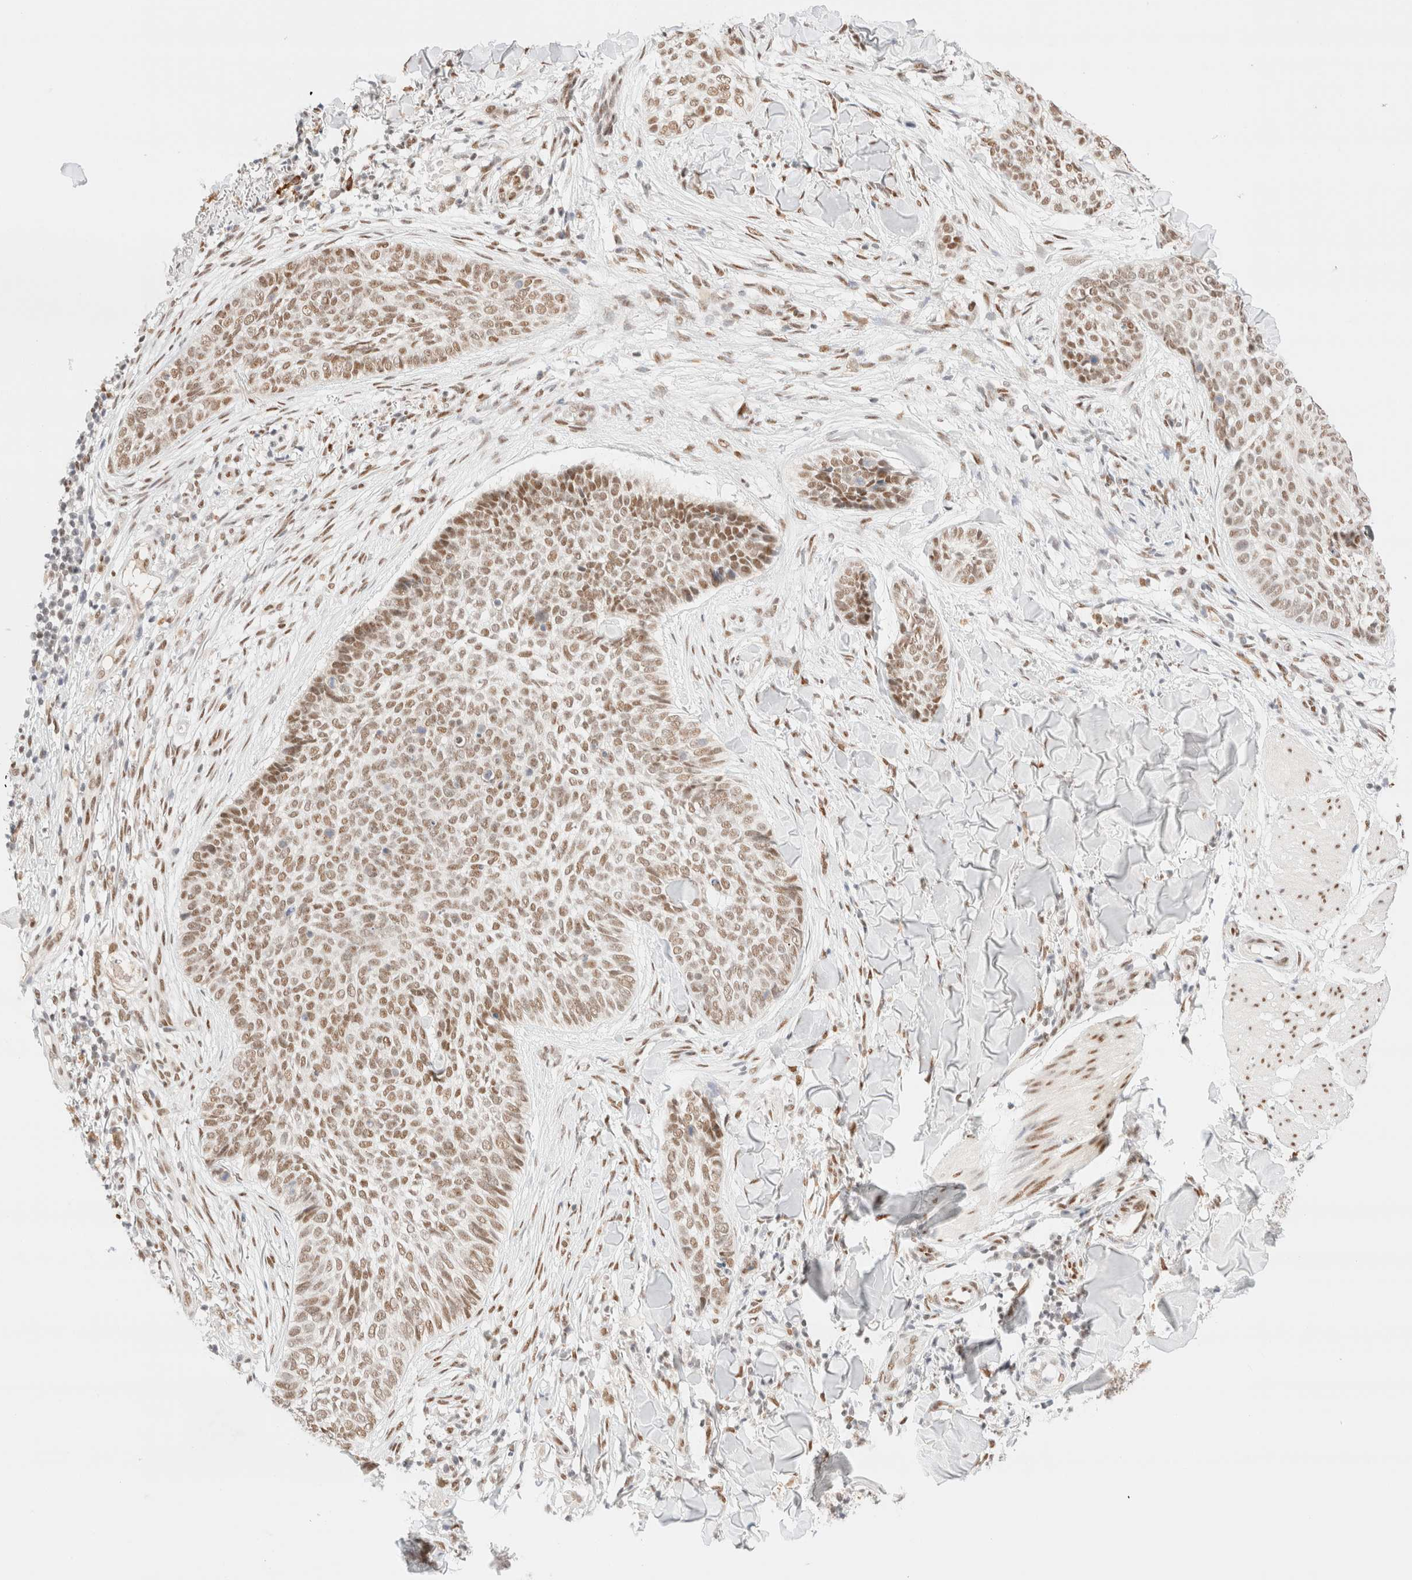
{"staining": {"intensity": "moderate", "quantity": ">75%", "location": "nuclear"}, "tissue": "skin cancer", "cell_type": "Tumor cells", "image_type": "cancer", "snomed": [{"axis": "morphology", "description": "Normal tissue, NOS"}, {"axis": "morphology", "description": "Basal cell carcinoma"}, {"axis": "topography", "description": "Skin"}], "caption": "Protein staining by immunohistochemistry reveals moderate nuclear expression in about >75% of tumor cells in skin basal cell carcinoma.", "gene": "CIC", "patient": {"sex": "male", "age": 67}}